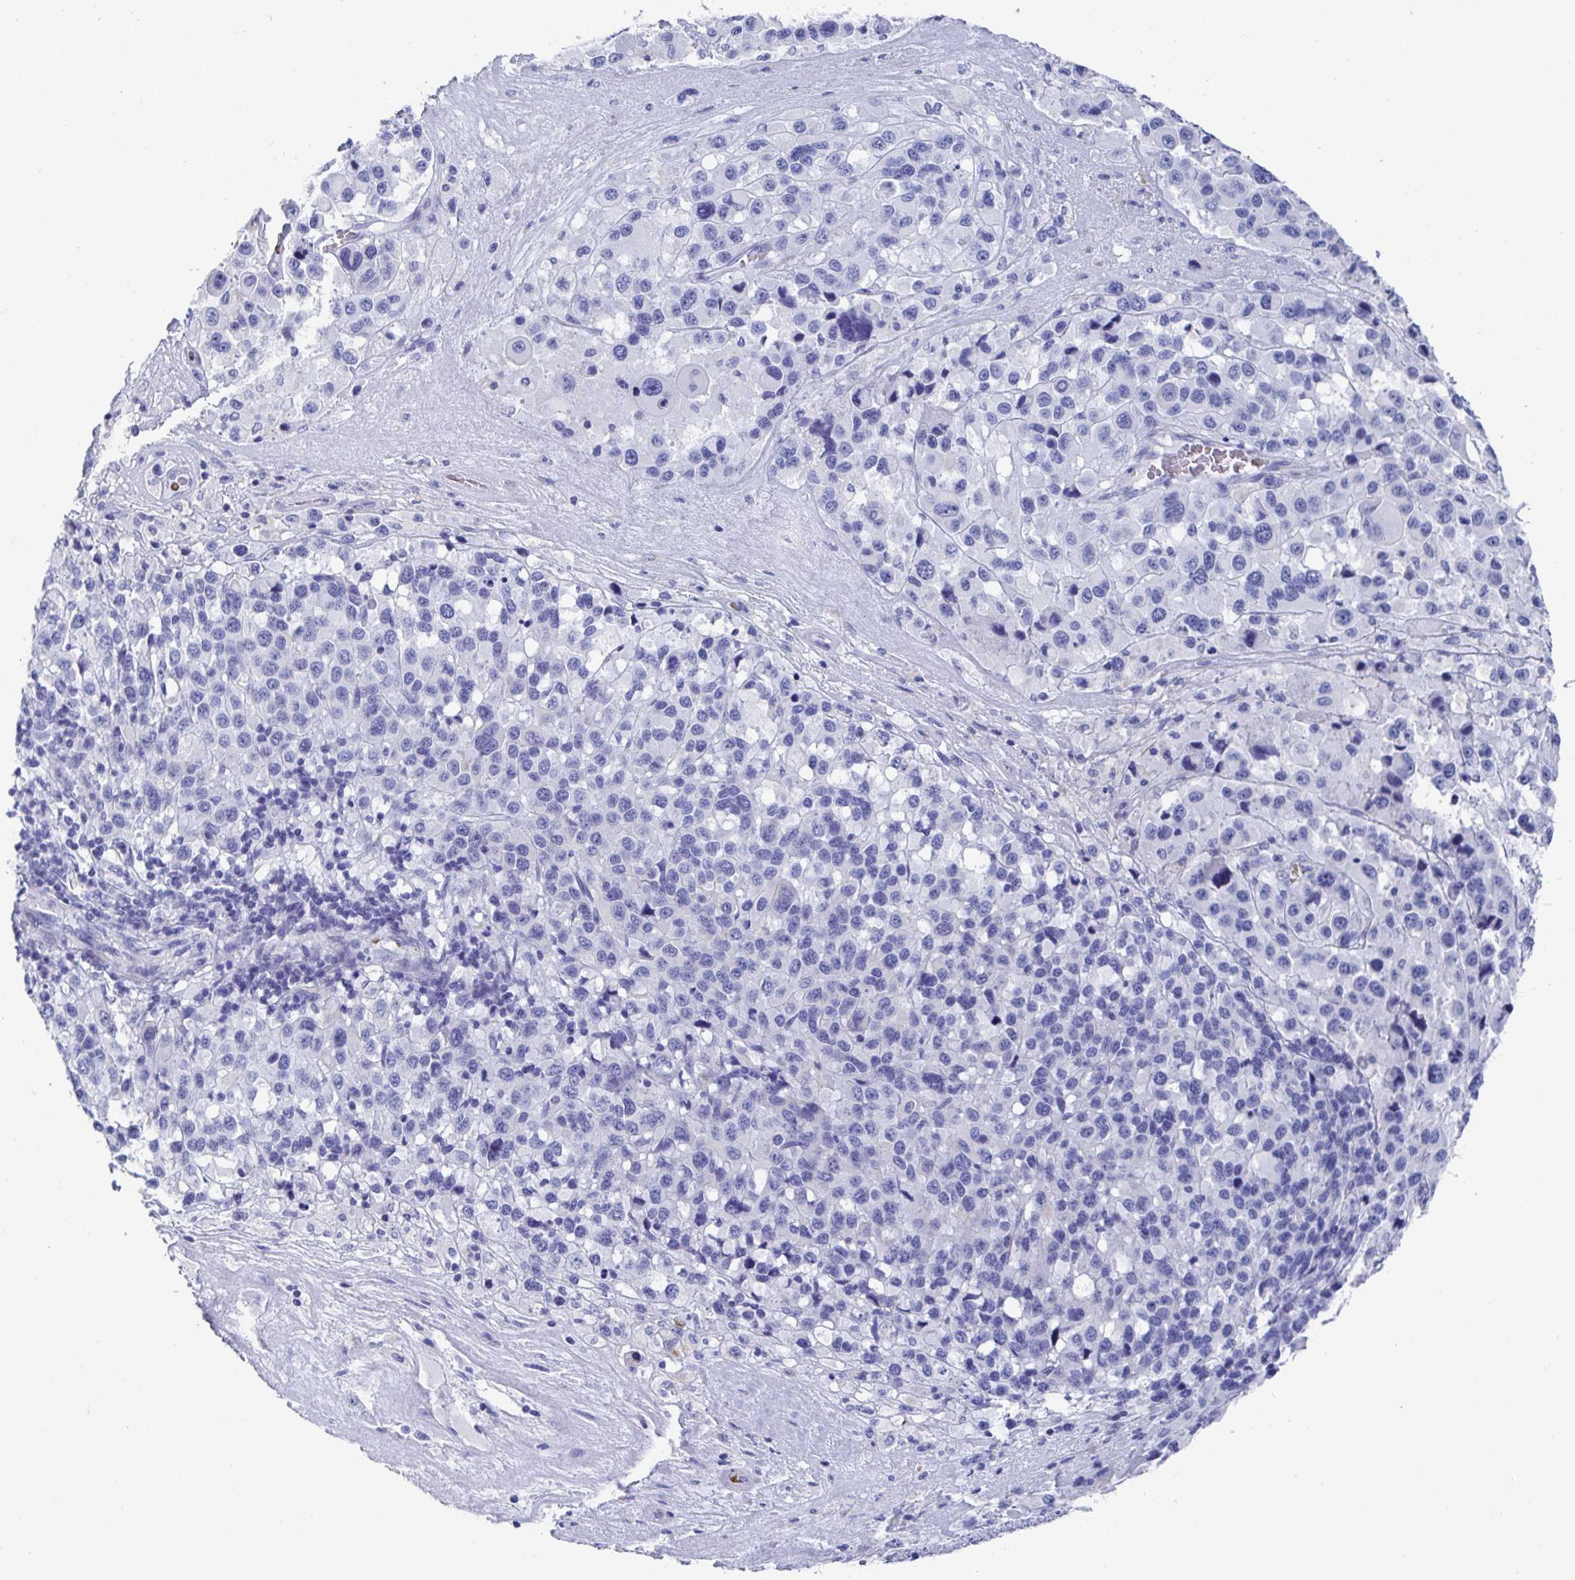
{"staining": {"intensity": "negative", "quantity": "none", "location": "none"}, "tissue": "melanoma", "cell_type": "Tumor cells", "image_type": "cancer", "snomed": [{"axis": "morphology", "description": "Malignant melanoma, Metastatic site"}, {"axis": "topography", "description": "Lymph node"}], "caption": "Tumor cells show no significant expression in malignant melanoma (metastatic site). The staining is performed using DAB brown chromogen with nuclei counter-stained in using hematoxylin.", "gene": "CLDN8", "patient": {"sex": "female", "age": 65}}